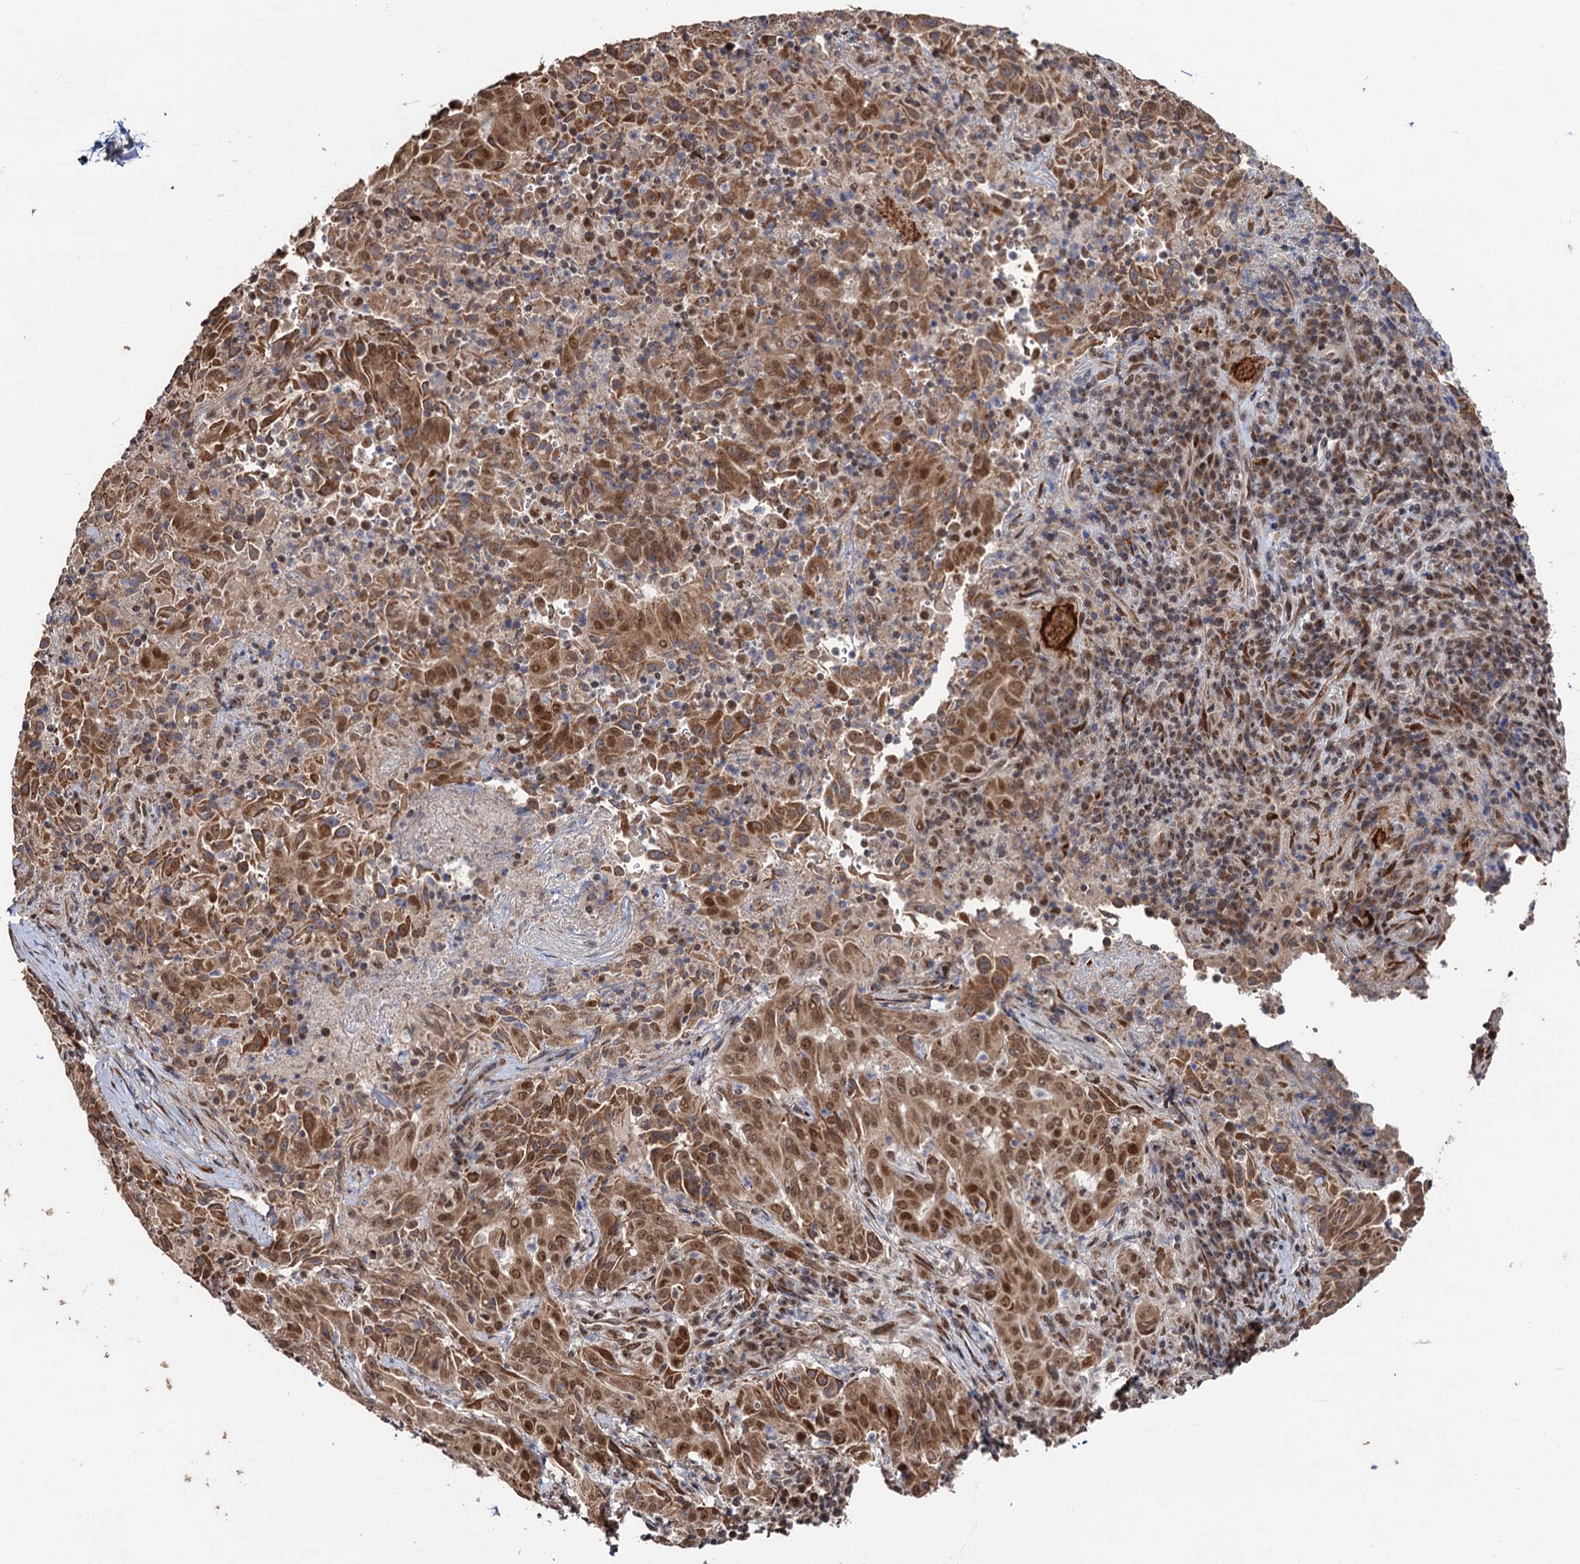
{"staining": {"intensity": "moderate", "quantity": ">75%", "location": "cytoplasmic/membranous,nuclear"}, "tissue": "pancreatic cancer", "cell_type": "Tumor cells", "image_type": "cancer", "snomed": [{"axis": "morphology", "description": "Adenocarcinoma, NOS"}, {"axis": "topography", "description": "Pancreas"}], "caption": "A brown stain labels moderate cytoplasmic/membranous and nuclear staining of a protein in human pancreatic cancer (adenocarcinoma) tumor cells.", "gene": "LRRC63", "patient": {"sex": "male", "age": 51}}